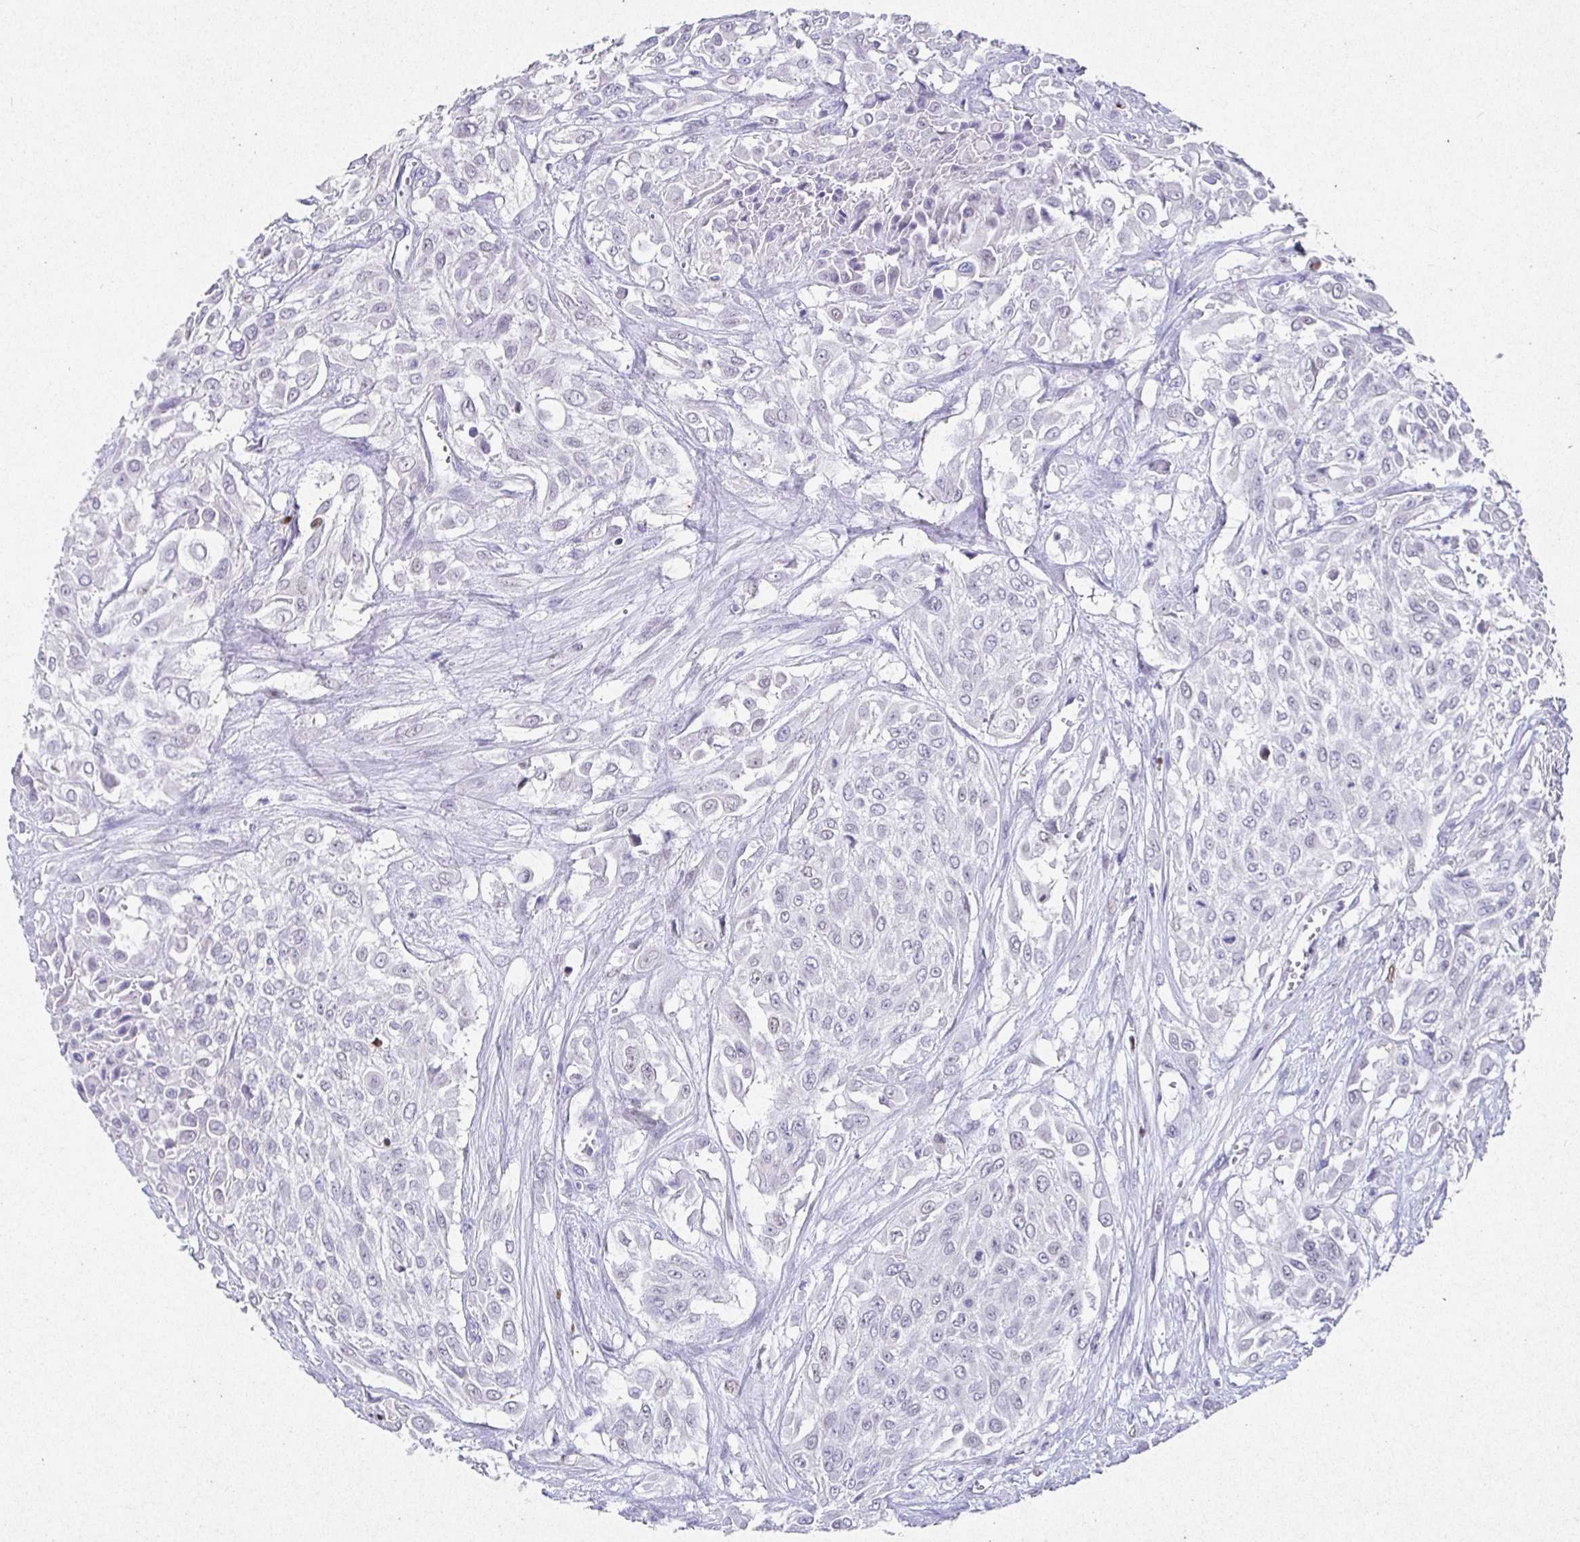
{"staining": {"intensity": "negative", "quantity": "none", "location": "none"}, "tissue": "urothelial cancer", "cell_type": "Tumor cells", "image_type": "cancer", "snomed": [{"axis": "morphology", "description": "Urothelial carcinoma, High grade"}, {"axis": "topography", "description": "Urinary bladder"}], "caption": "DAB (3,3'-diaminobenzidine) immunohistochemical staining of human urothelial carcinoma (high-grade) exhibits no significant expression in tumor cells.", "gene": "SATB1", "patient": {"sex": "male", "age": 57}}